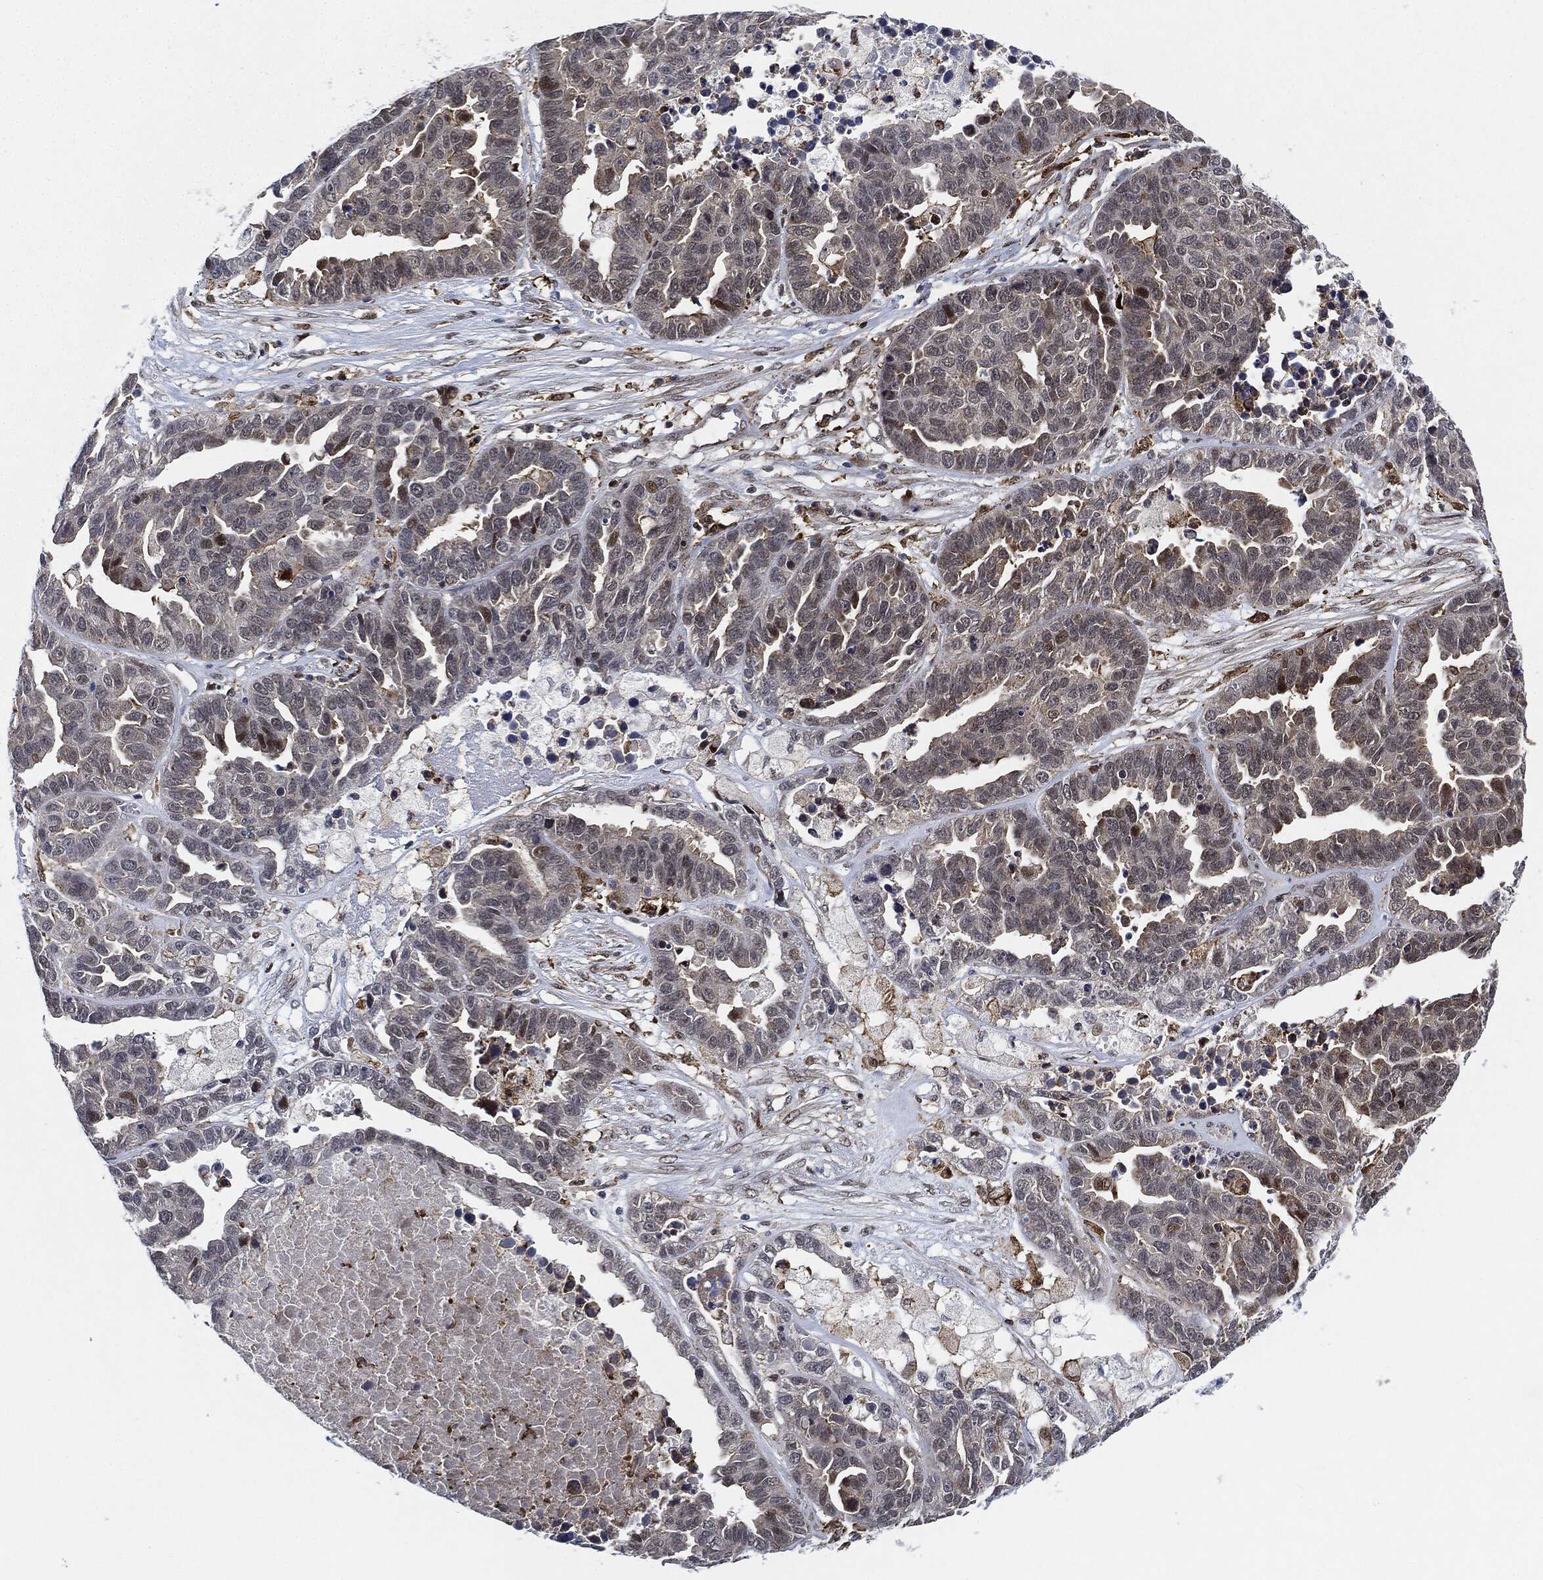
{"staining": {"intensity": "moderate", "quantity": "<25%", "location": "nuclear"}, "tissue": "ovarian cancer", "cell_type": "Tumor cells", "image_type": "cancer", "snomed": [{"axis": "morphology", "description": "Cystadenocarcinoma, serous, NOS"}, {"axis": "topography", "description": "Ovary"}], "caption": "DAB immunohistochemical staining of human serous cystadenocarcinoma (ovarian) displays moderate nuclear protein positivity in approximately <25% of tumor cells. (DAB (3,3'-diaminobenzidine) = brown stain, brightfield microscopy at high magnification).", "gene": "NANOS3", "patient": {"sex": "female", "age": 87}}